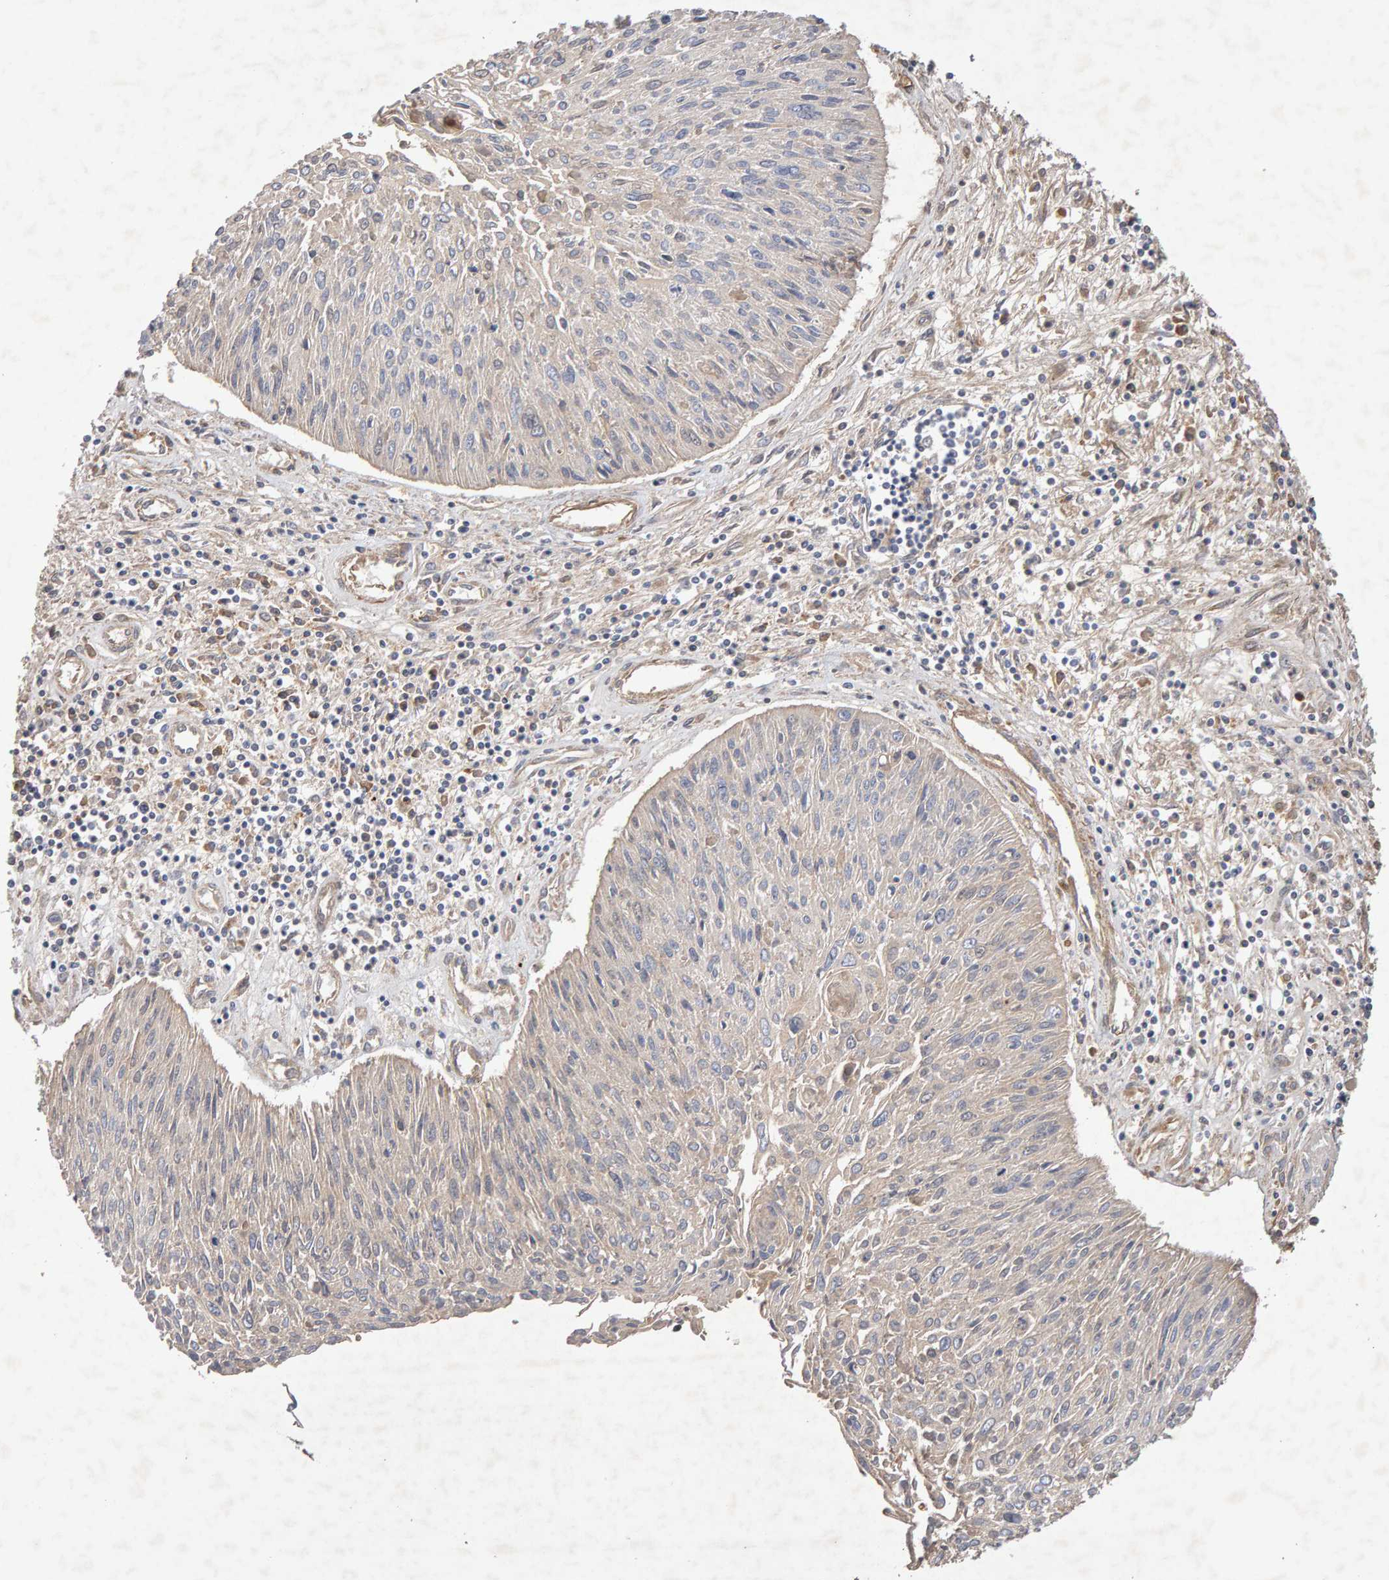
{"staining": {"intensity": "weak", "quantity": "25%-75%", "location": "cytoplasmic/membranous"}, "tissue": "cervical cancer", "cell_type": "Tumor cells", "image_type": "cancer", "snomed": [{"axis": "morphology", "description": "Squamous cell carcinoma, NOS"}, {"axis": "topography", "description": "Cervix"}], "caption": "Squamous cell carcinoma (cervical) stained for a protein reveals weak cytoplasmic/membranous positivity in tumor cells. The staining was performed using DAB, with brown indicating positive protein expression. Nuclei are stained blue with hematoxylin.", "gene": "RNF19A", "patient": {"sex": "female", "age": 51}}